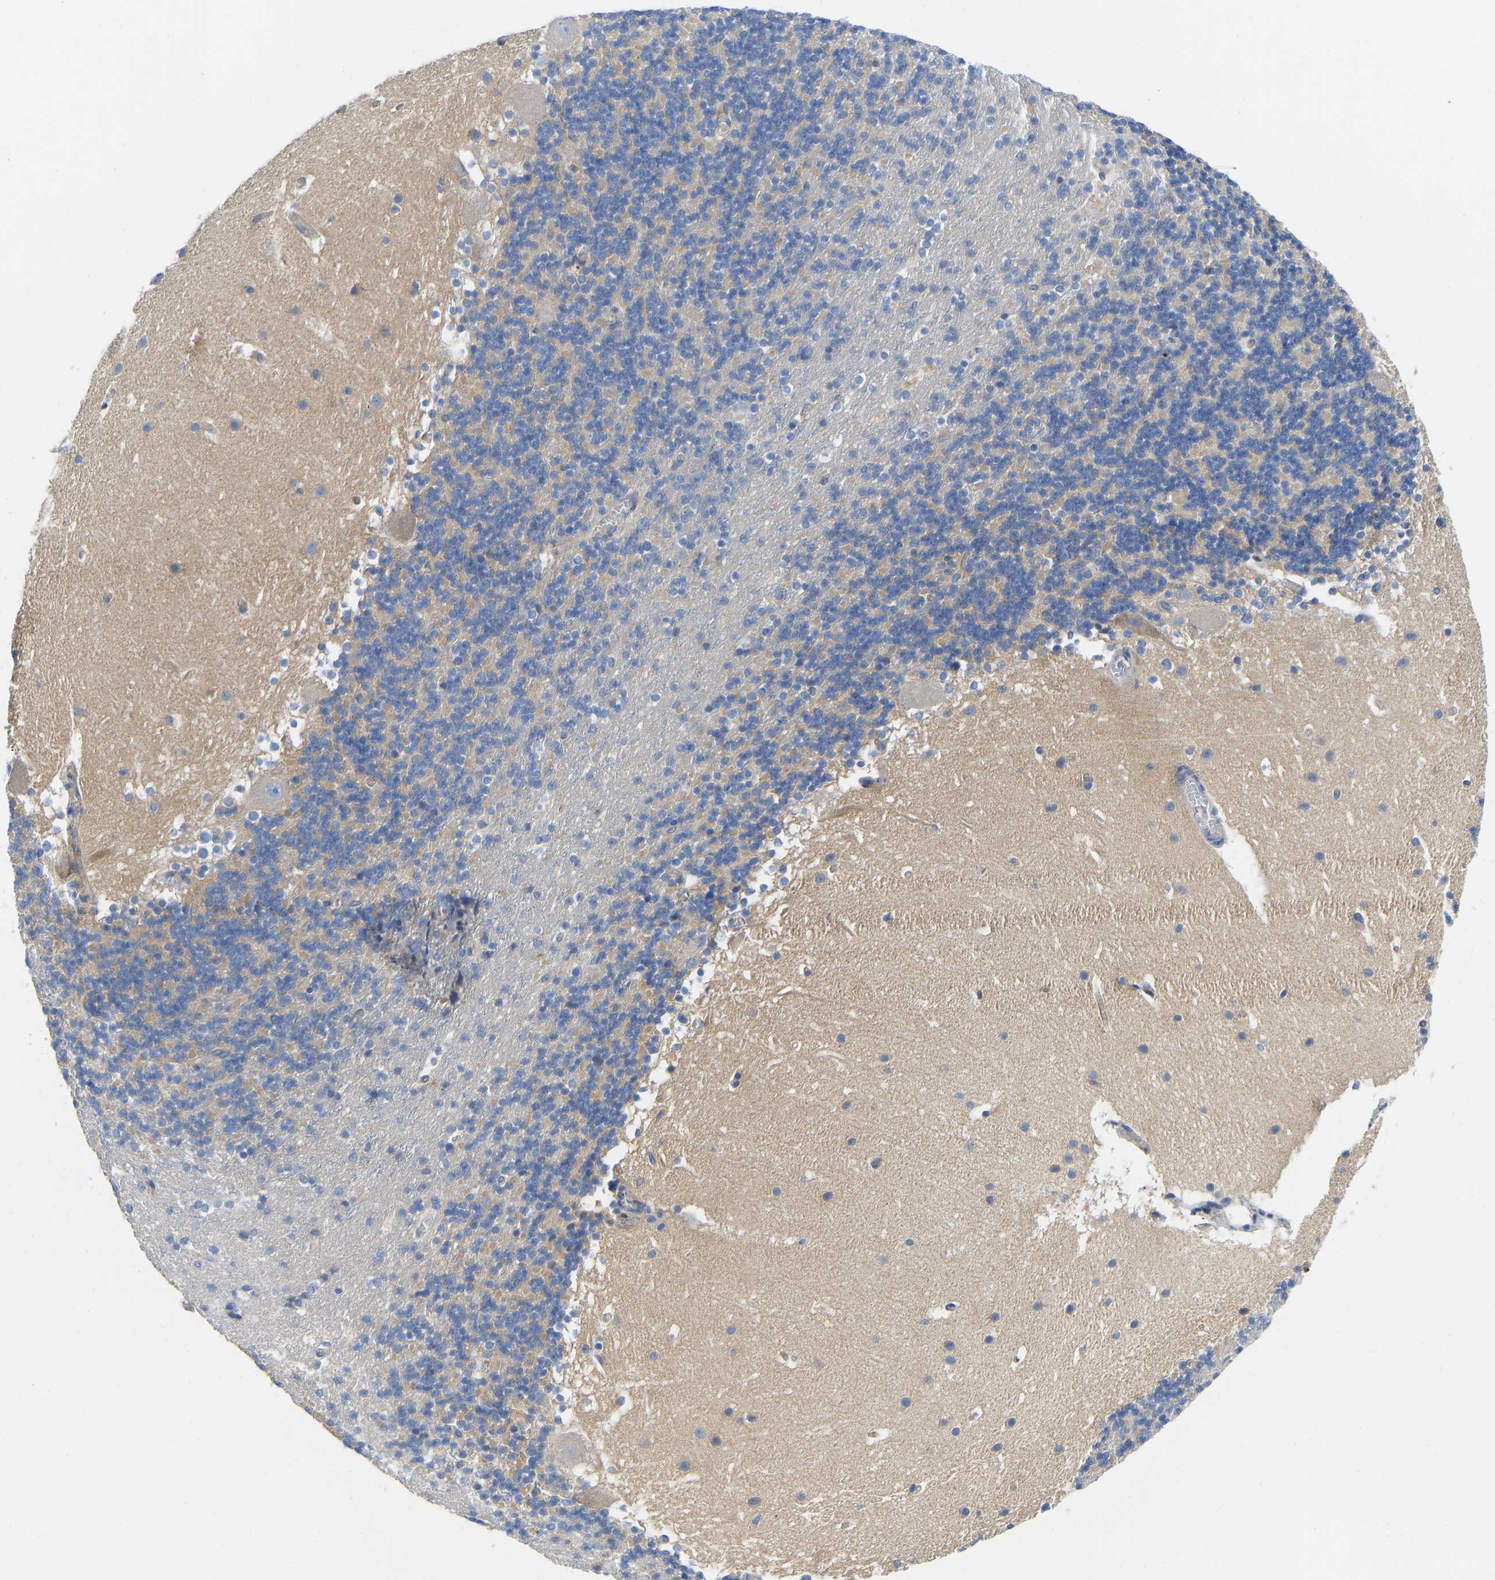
{"staining": {"intensity": "negative", "quantity": "none", "location": "none"}, "tissue": "cerebellum", "cell_type": "Cells in granular layer", "image_type": "normal", "snomed": [{"axis": "morphology", "description": "Normal tissue, NOS"}, {"axis": "topography", "description": "Cerebellum"}], "caption": "This is an immunohistochemistry (IHC) histopathology image of benign cerebellum. There is no staining in cells in granular layer.", "gene": "CHAD", "patient": {"sex": "male", "age": 45}}